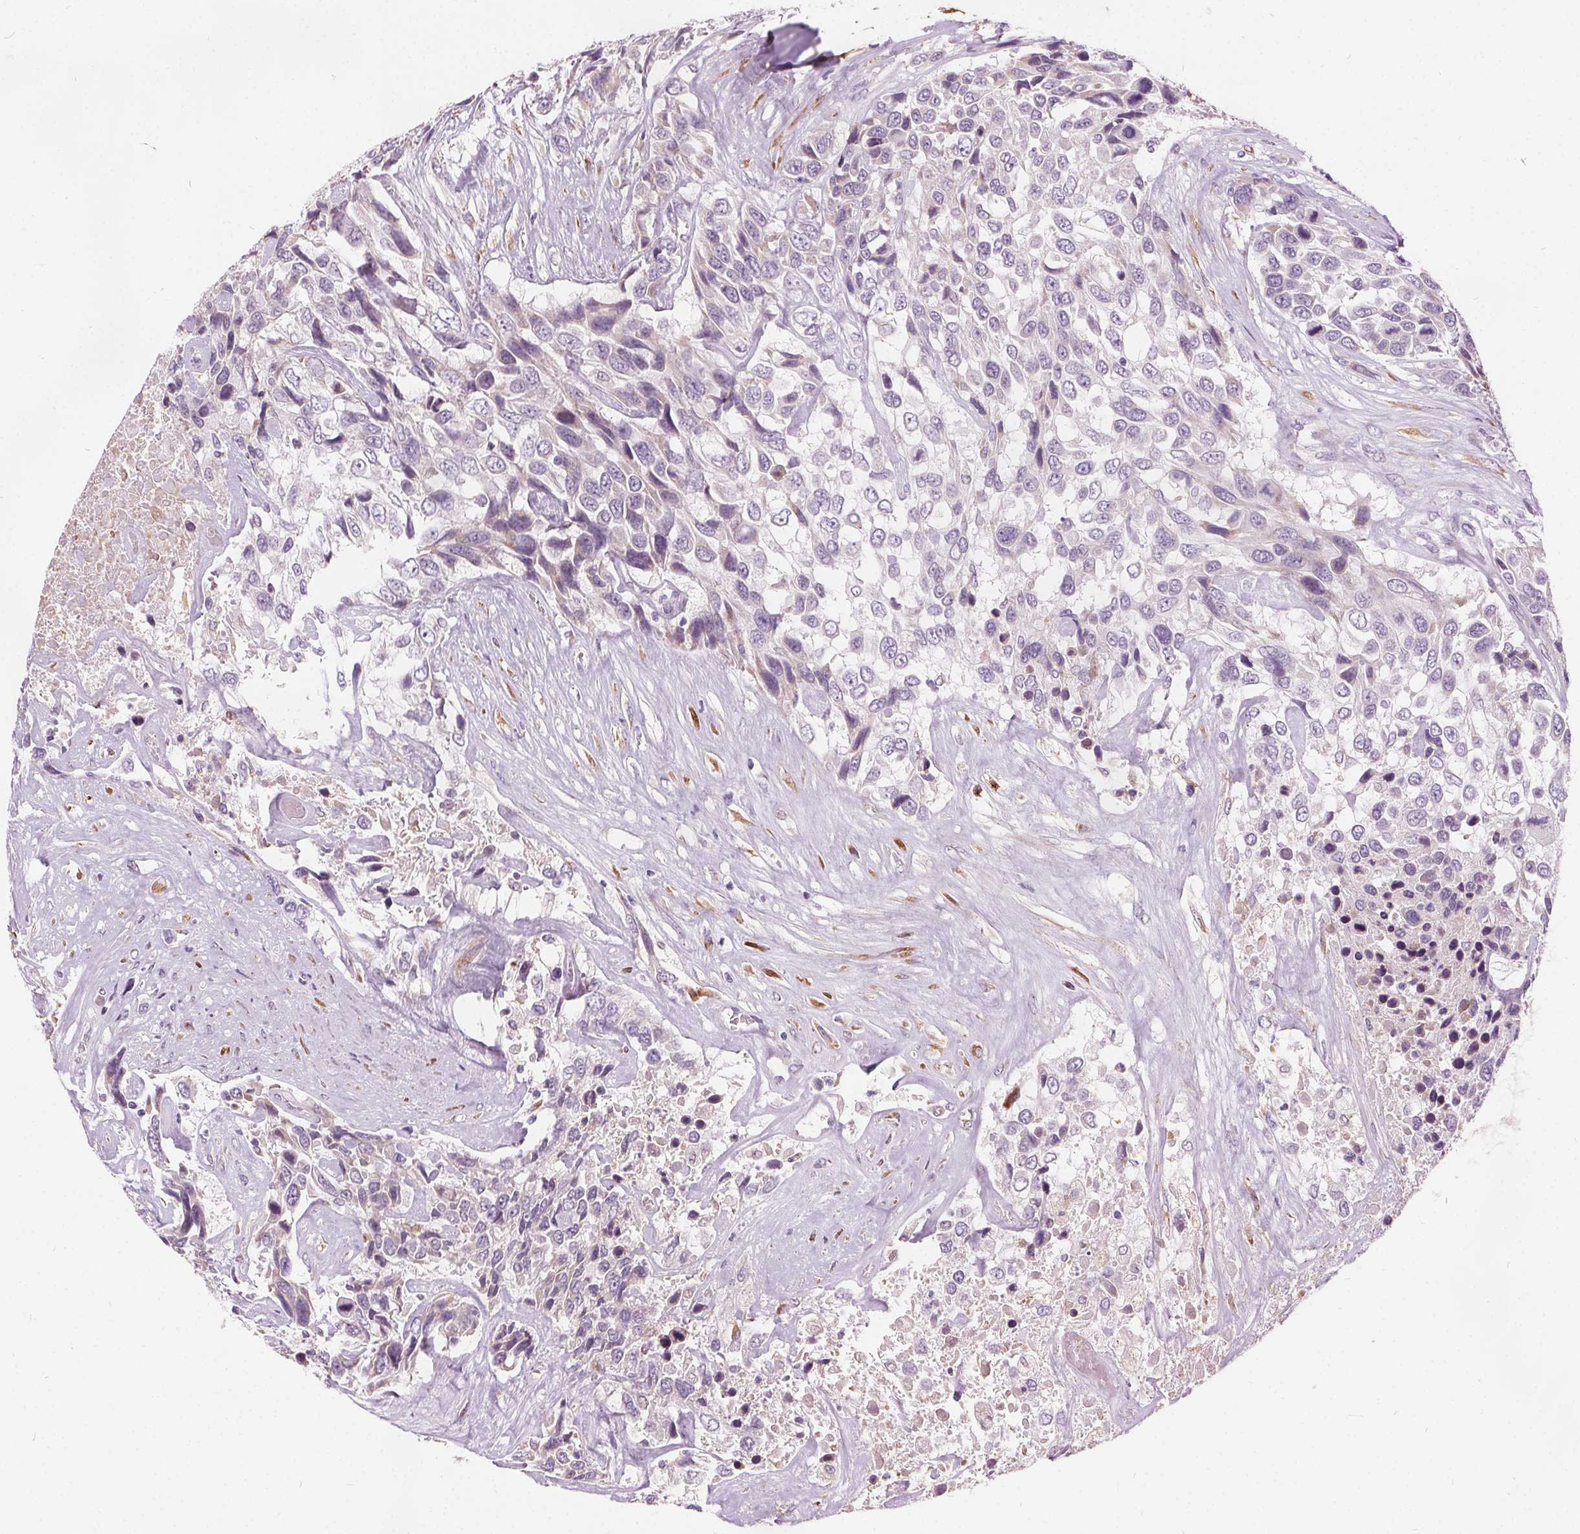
{"staining": {"intensity": "negative", "quantity": "none", "location": "none"}, "tissue": "urothelial cancer", "cell_type": "Tumor cells", "image_type": "cancer", "snomed": [{"axis": "morphology", "description": "Urothelial carcinoma, High grade"}, {"axis": "topography", "description": "Urinary bladder"}], "caption": "Protein analysis of urothelial cancer exhibits no significant staining in tumor cells. (Immunohistochemistry (ihc), brightfield microscopy, high magnification).", "gene": "ACOX2", "patient": {"sex": "female", "age": 70}}